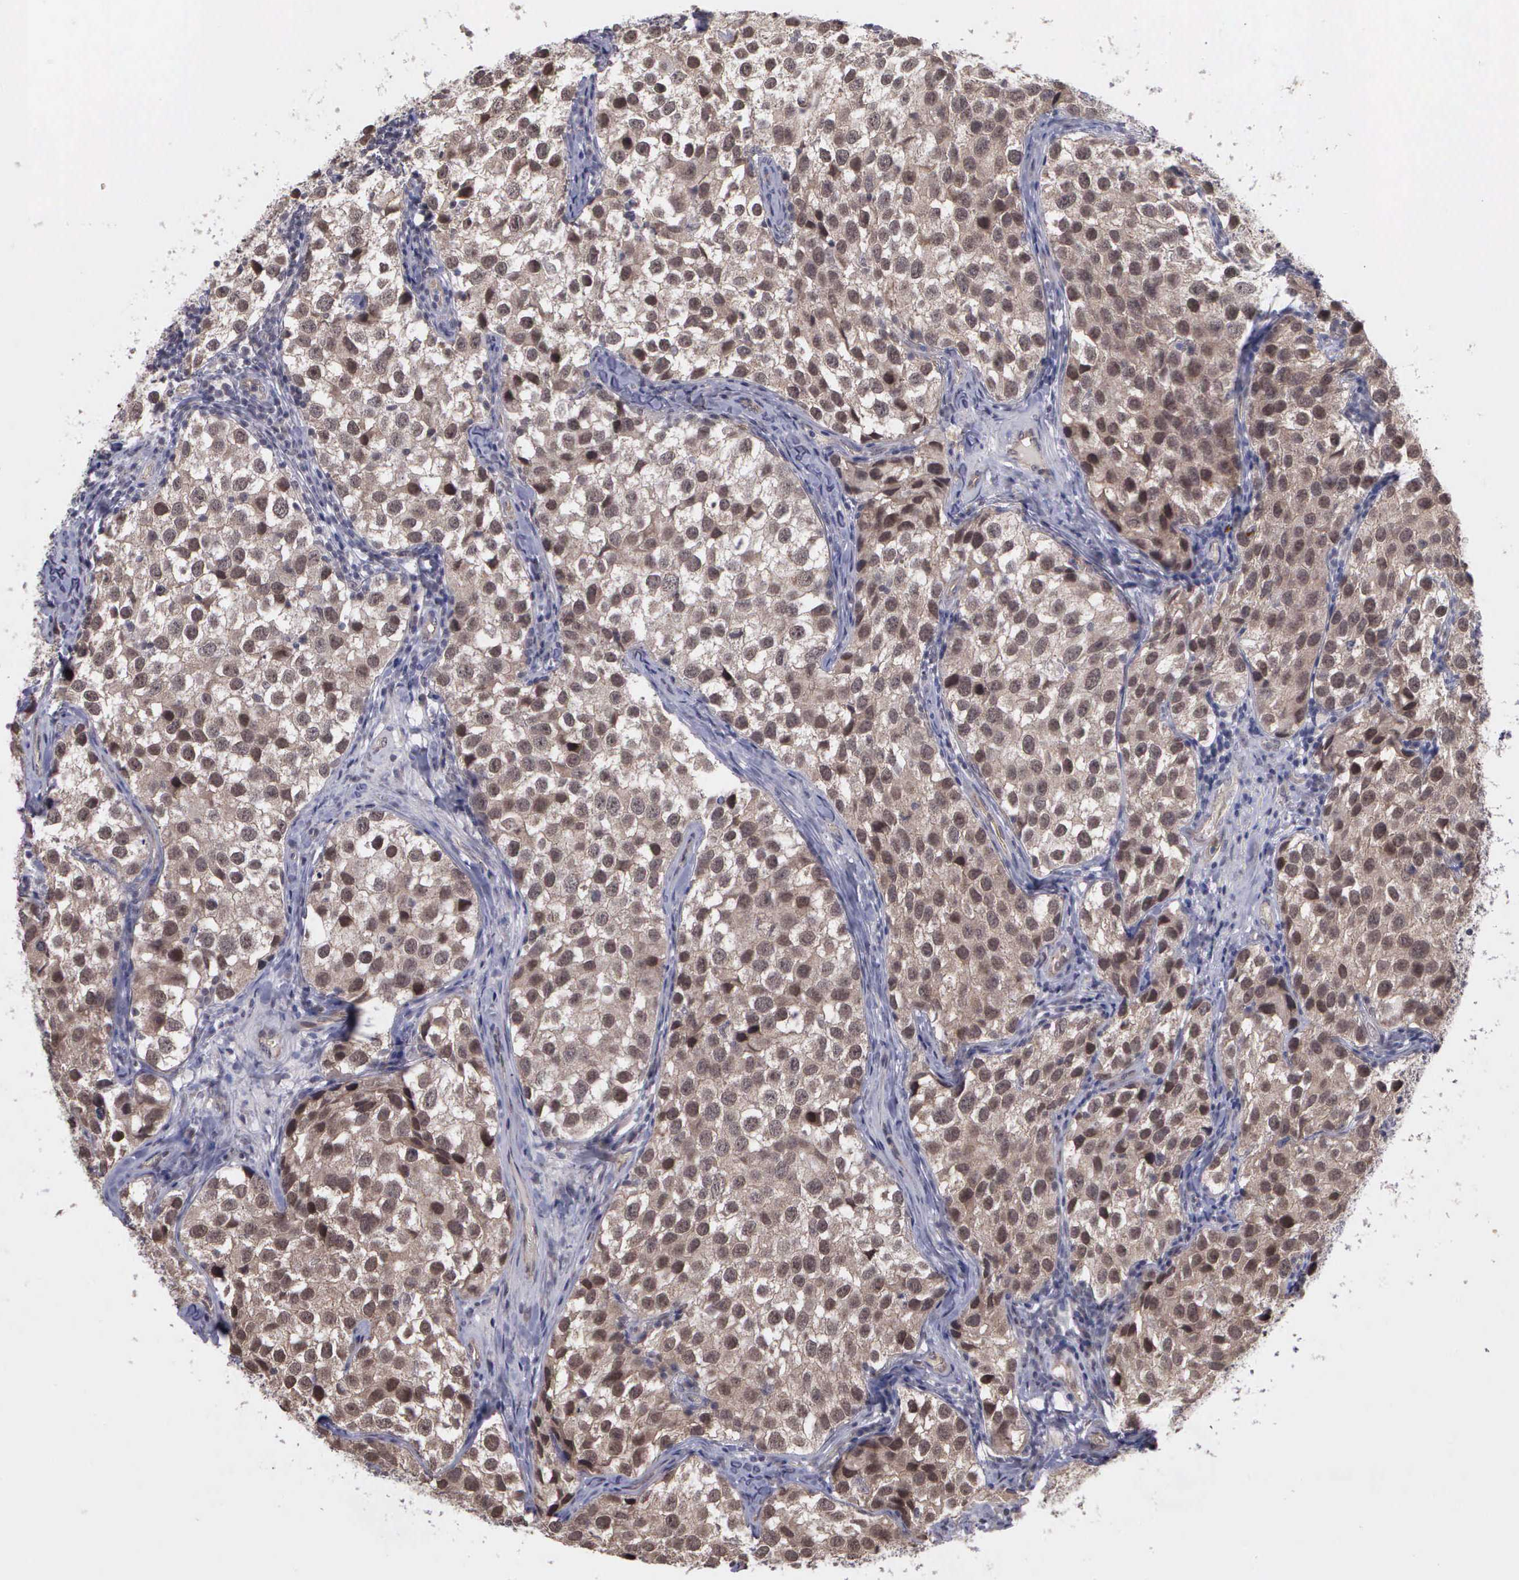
{"staining": {"intensity": "moderate", "quantity": "25%-75%", "location": "nuclear"}, "tissue": "testis cancer", "cell_type": "Tumor cells", "image_type": "cancer", "snomed": [{"axis": "morphology", "description": "Seminoma, NOS"}, {"axis": "topography", "description": "Testis"}], "caption": "Human seminoma (testis) stained for a protein (brown) shows moderate nuclear positive expression in approximately 25%-75% of tumor cells.", "gene": "MAP3K9", "patient": {"sex": "male", "age": 39}}